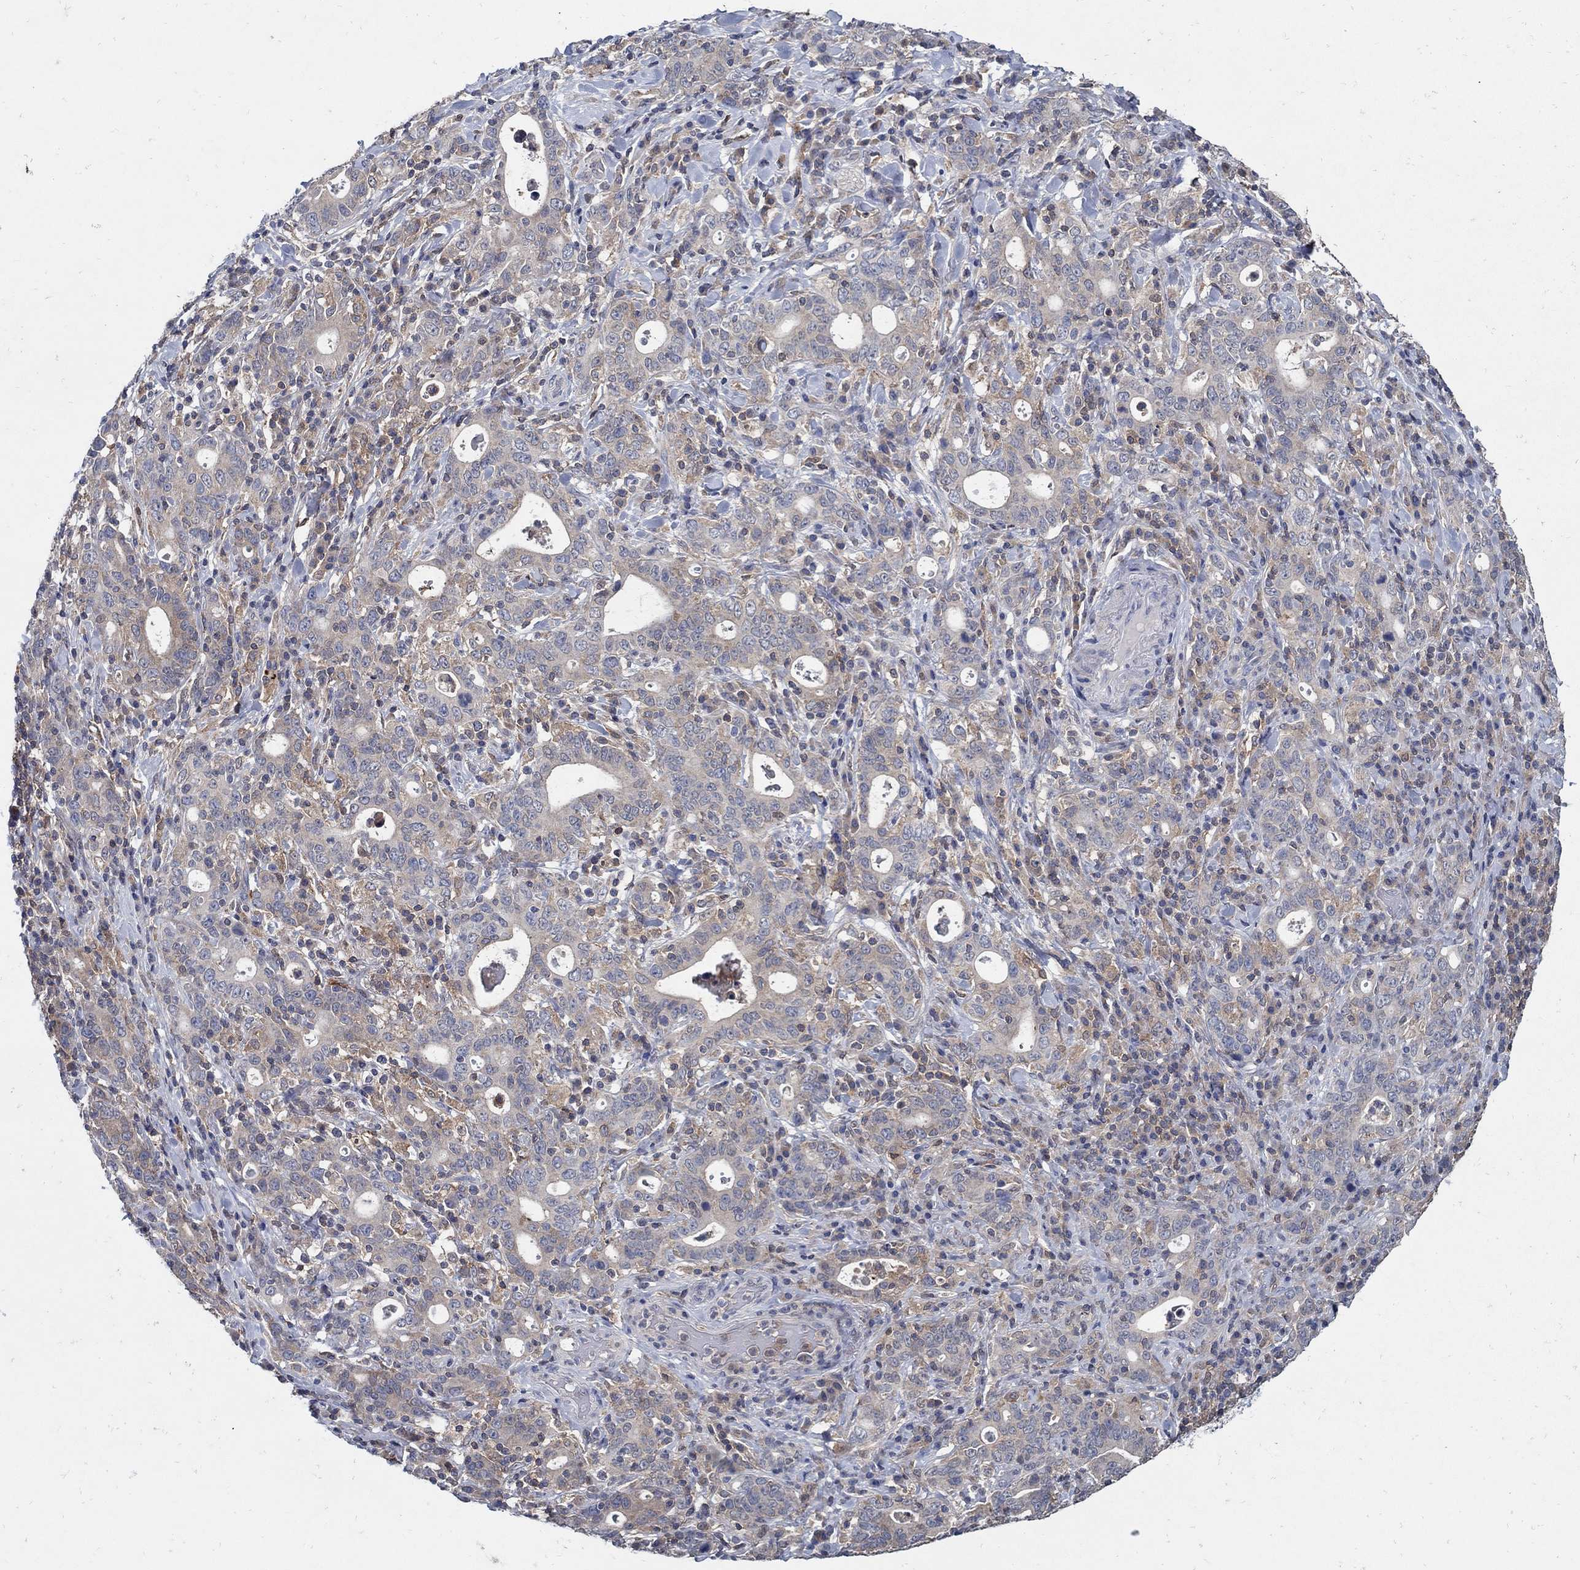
{"staining": {"intensity": "moderate", "quantity": "<25%", "location": "cytoplasmic/membranous"}, "tissue": "stomach cancer", "cell_type": "Tumor cells", "image_type": "cancer", "snomed": [{"axis": "morphology", "description": "Adenocarcinoma, NOS"}, {"axis": "topography", "description": "Stomach"}], "caption": "Approximately <25% of tumor cells in adenocarcinoma (stomach) exhibit moderate cytoplasmic/membranous protein expression as visualized by brown immunohistochemical staining.", "gene": "MTHFR", "patient": {"sex": "male", "age": 79}}